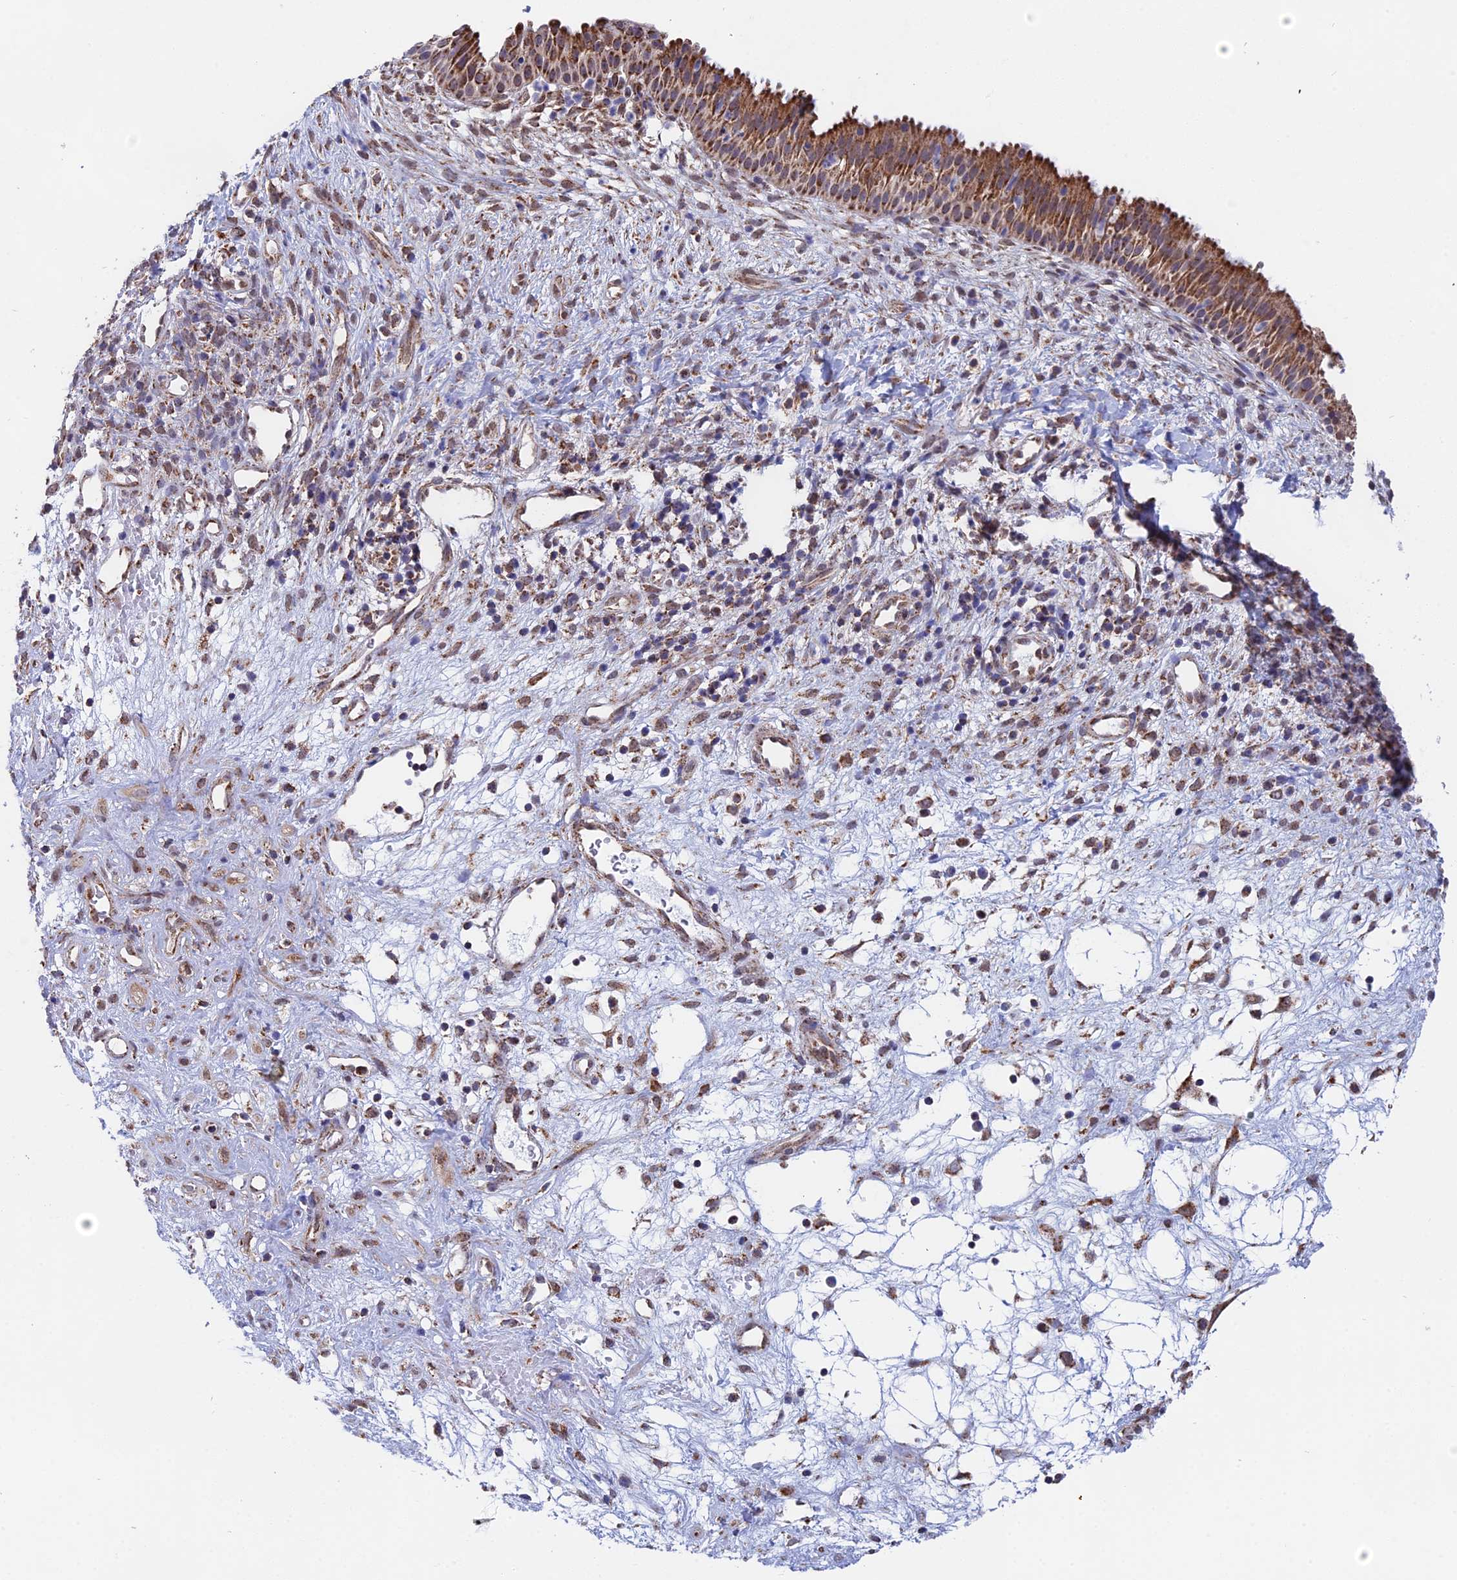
{"staining": {"intensity": "strong", "quantity": ">75%", "location": "cytoplasmic/membranous"}, "tissue": "nasopharynx", "cell_type": "Respiratory epithelial cells", "image_type": "normal", "snomed": [{"axis": "morphology", "description": "Normal tissue, NOS"}, {"axis": "topography", "description": "Nasopharynx"}], "caption": "Immunohistochemistry photomicrograph of normal nasopharynx stained for a protein (brown), which demonstrates high levels of strong cytoplasmic/membranous staining in approximately >75% of respiratory epithelial cells.", "gene": "CDC16", "patient": {"sex": "male", "age": 22}}